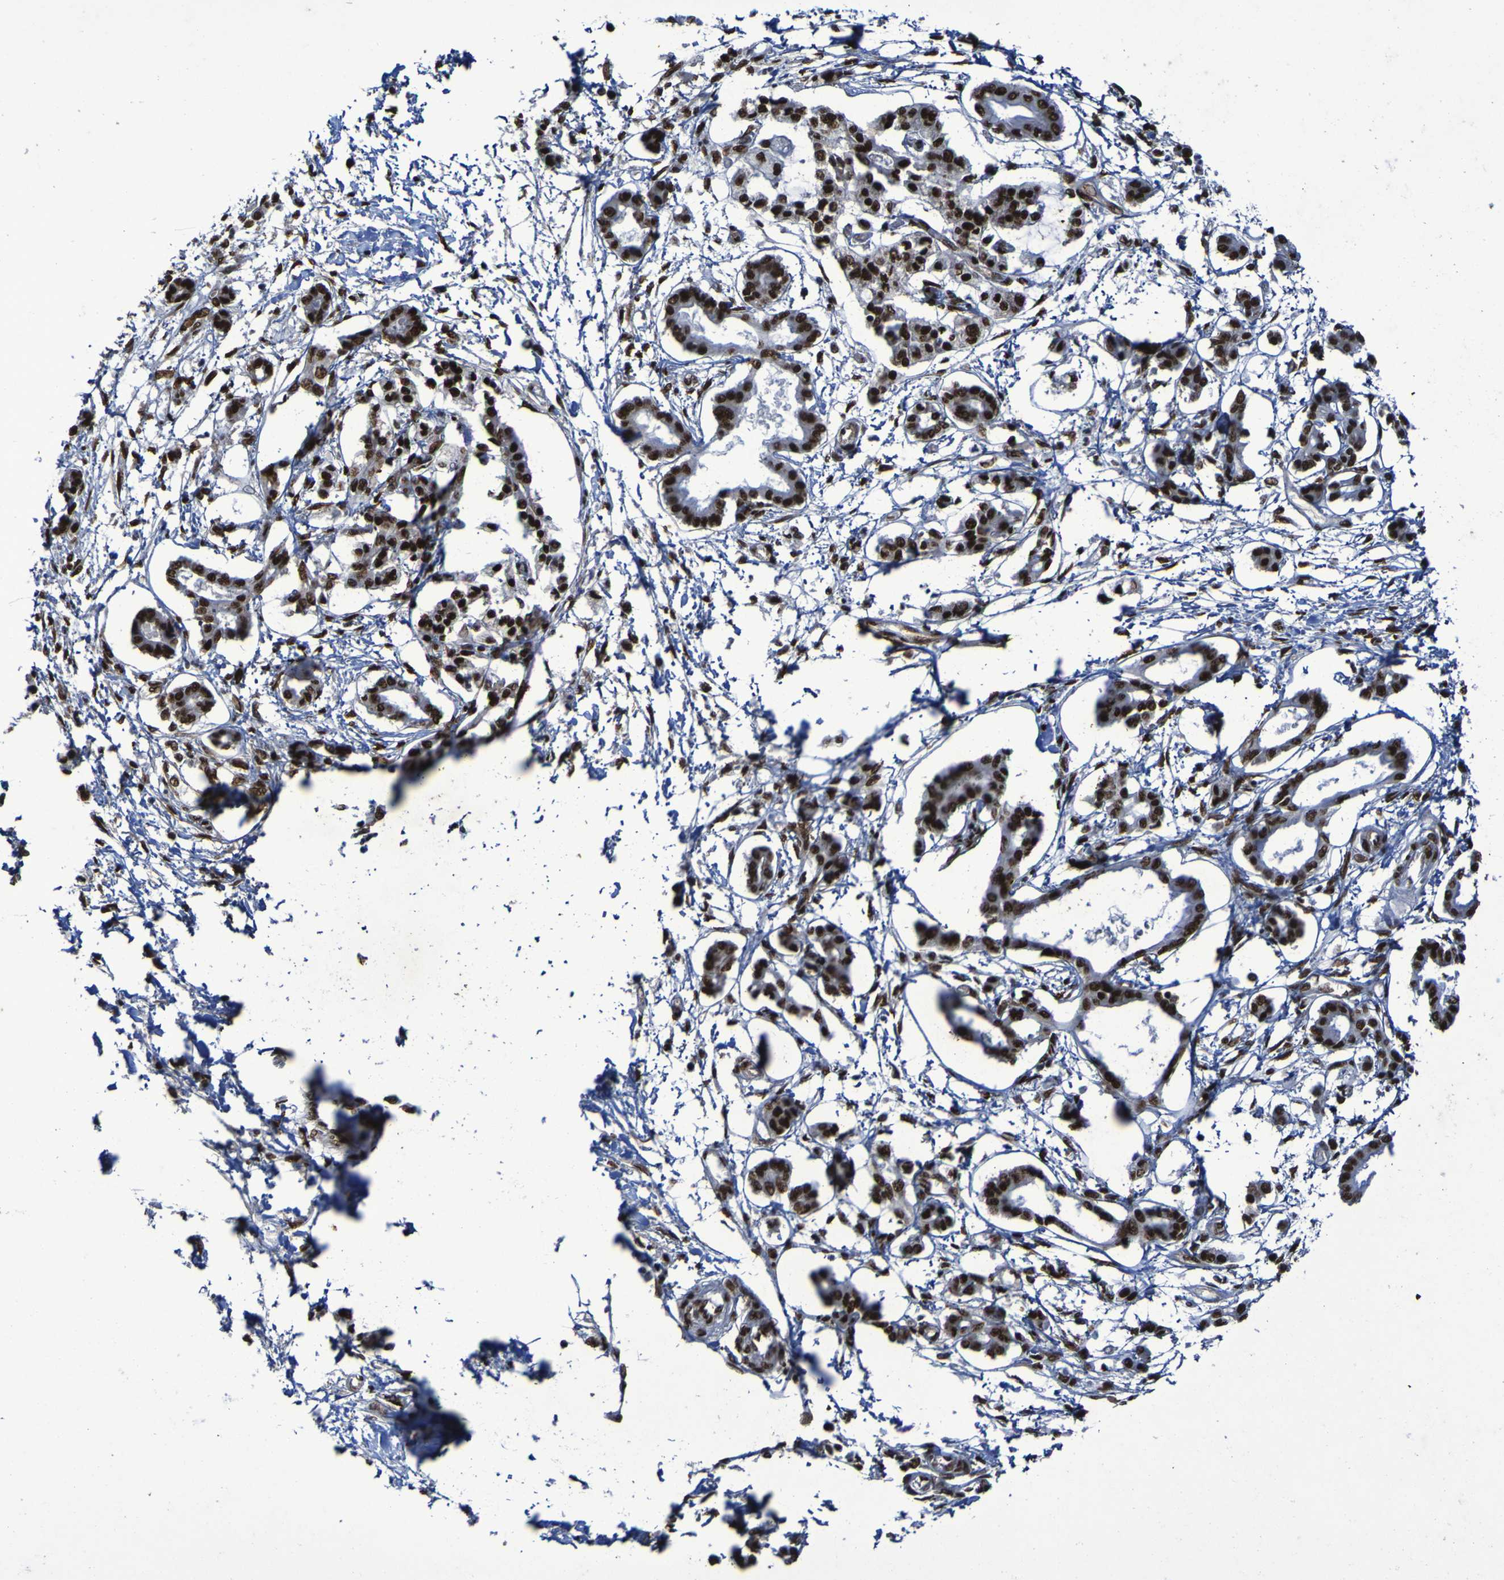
{"staining": {"intensity": "strong", "quantity": ">75%", "location": "nuclear"}, "tissue": "pancreatic cancer", "cell_type": "Tumor cells", "image_type": "cancer", "snomed": [{"axis": "morphology", "description": "Adenocarcinoma, NOS"}, {"axis": "topography", "description": "Pancreas"}], "caption": "DAB (3,3'-diaminobenzidine) immunohistochemical staining of pancreatic adenocarcinoma displays strong nuclear protein positivity in approximately >75% of tumor cells.", "gene": "HNRNPR", "patient": {"sex": "male", "age": 56}}